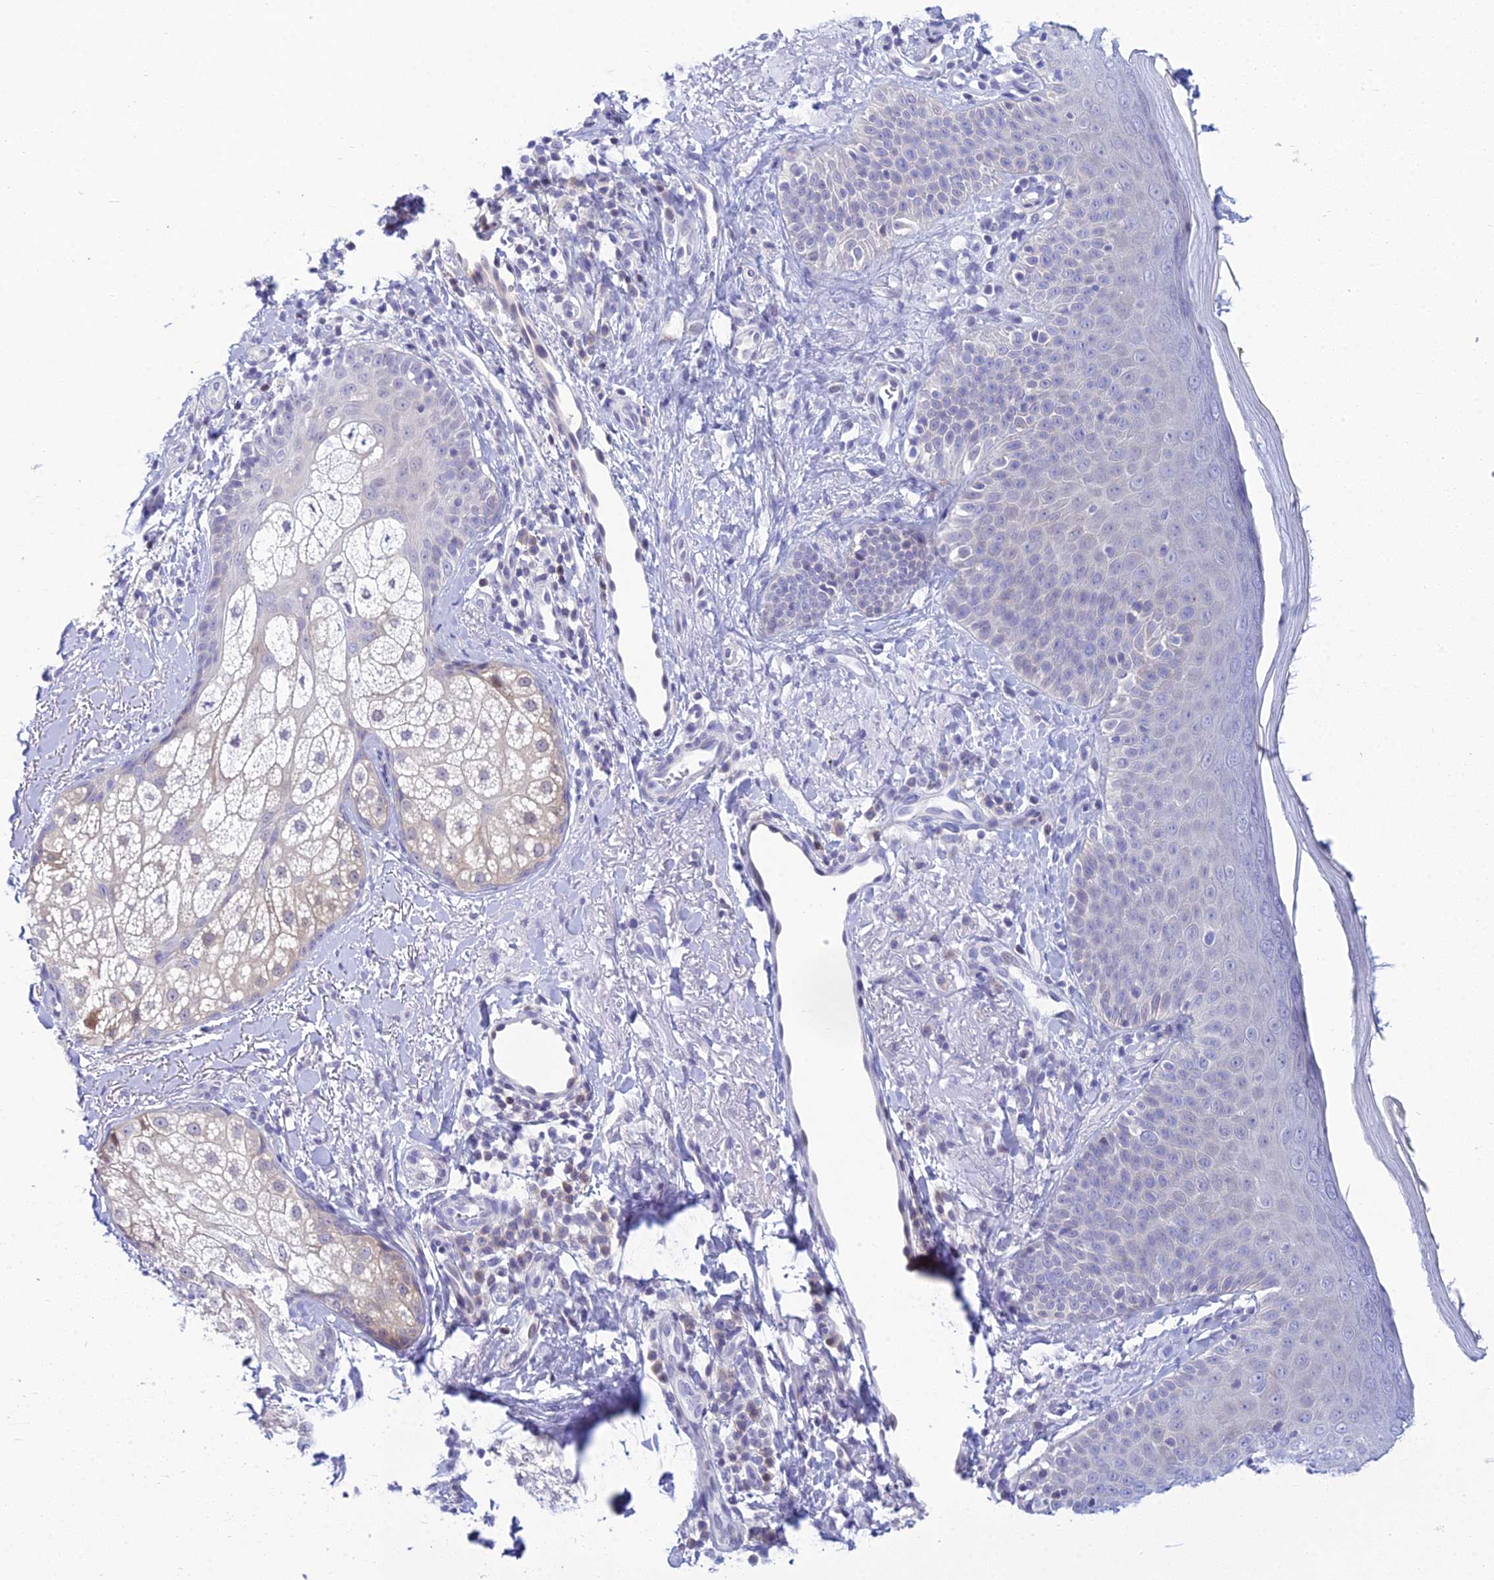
{"staining": {"intensity": "negative", "quantity": "none", "location": "none"}, "tissue": "skin", "cell_type": "Fibroblasts", "image_type": "normal", "snomed": [{"axis": "morphology", "description": "Normal tissue, NOS"}, {"axis": "topography", "description": "Skin"}], "caption": "Immunohistochemical staining of normal human skin reveals no significant expression in fibroblasts. The staining is performed using DAB (3,3'-diaminobenzidine) brown chromogen with nuclei counter-stained in using hematoxylin.", "gene": "ZMIZ1", "patient": {"sex": "male", "age": 57}}